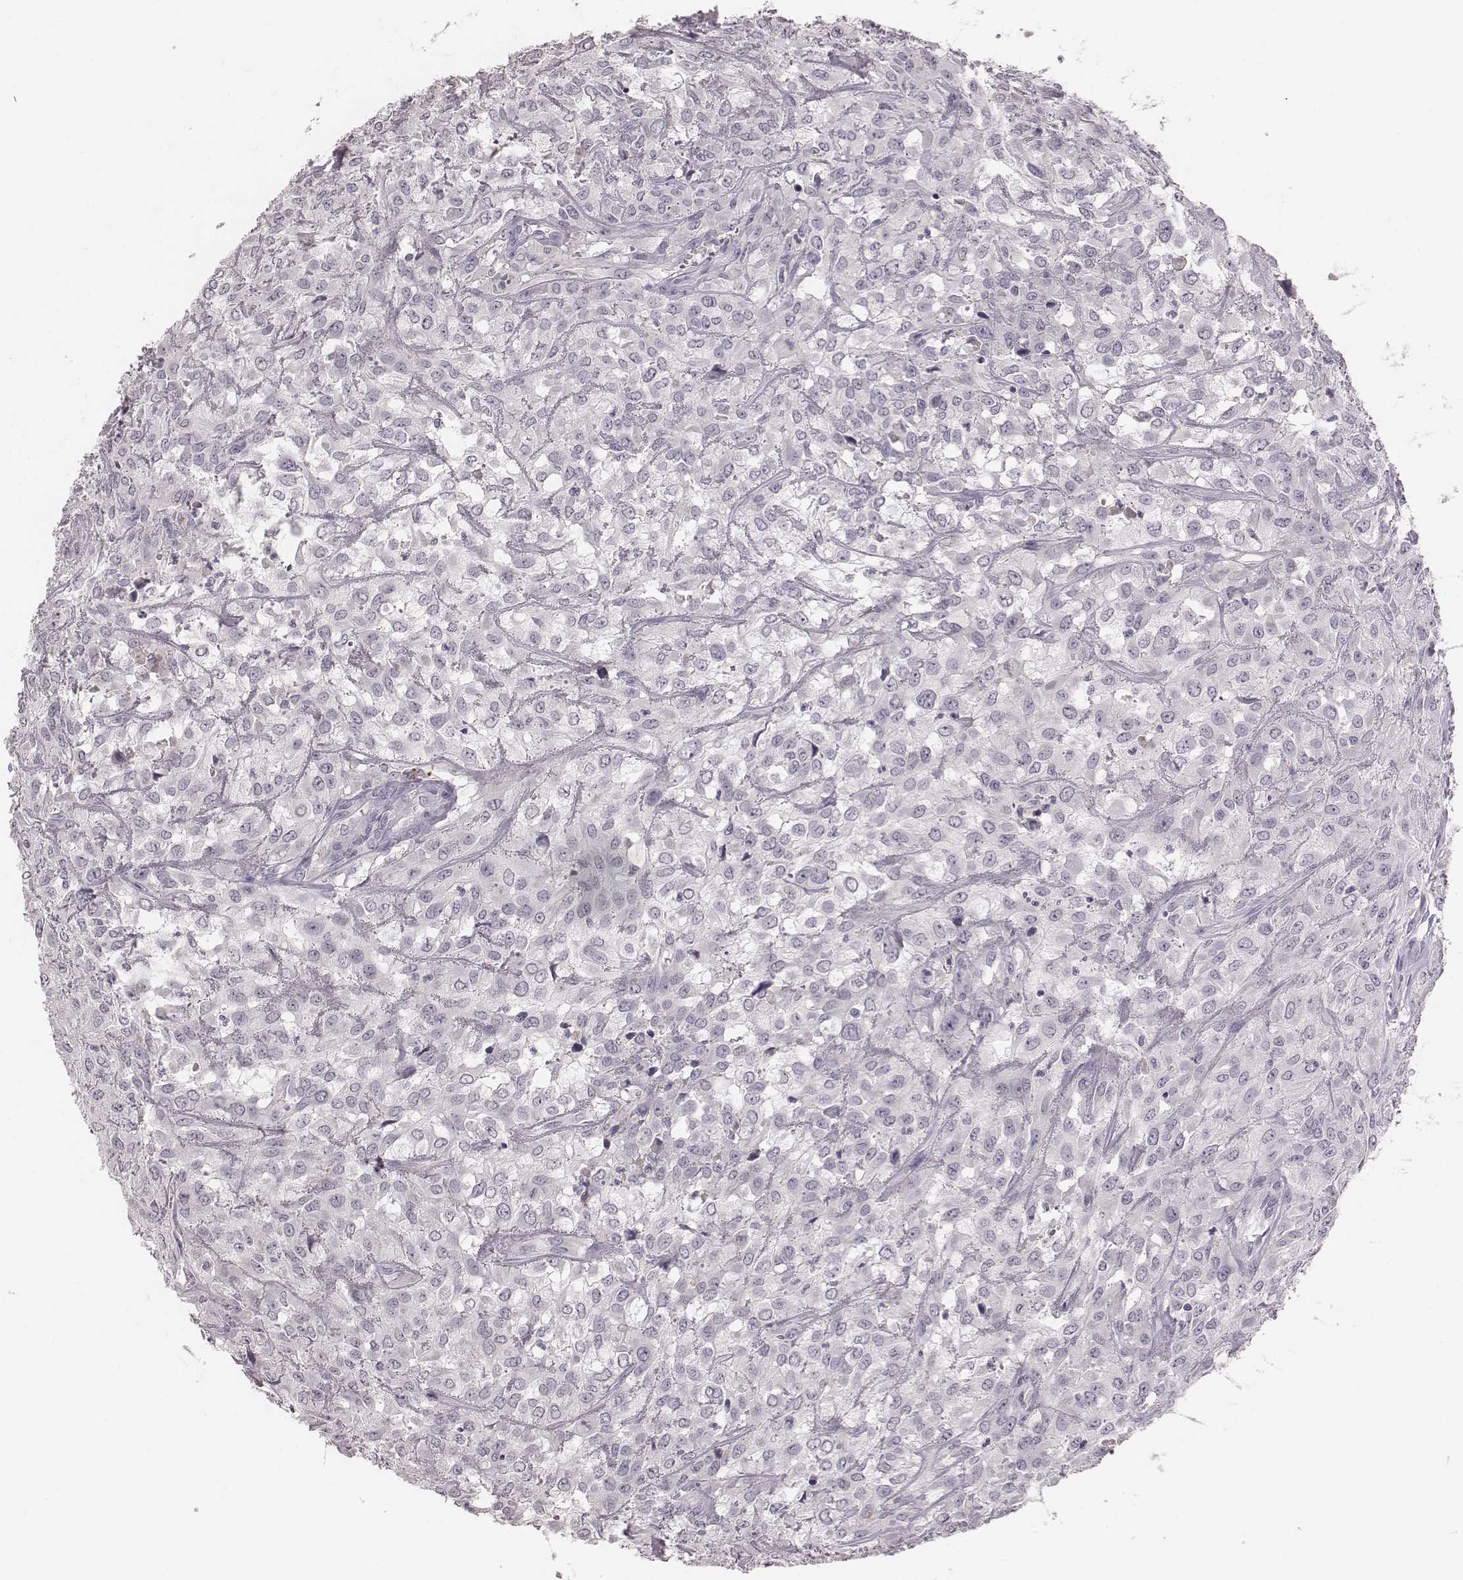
{"staining": {"intensity": "negative", "quantity": "none", "location": "none"}, "tissue": "urothelial cancer", "cell_type": "Tumor cells", "image_type": "cancer", "snomed": [{"axis": "morphology", "description": "Urothelial carcinoma, High grade"}, {"axis": "topography", "description": "Urinary bladder"}], "caption": "An IHC image of urothelial carcinoma (high-grade) is shown. There is no staining in tumor cells of urothelial carcinoma (high-grade).", "gene": "CFTR", "patient": {"sex": "male", "age": 67}}